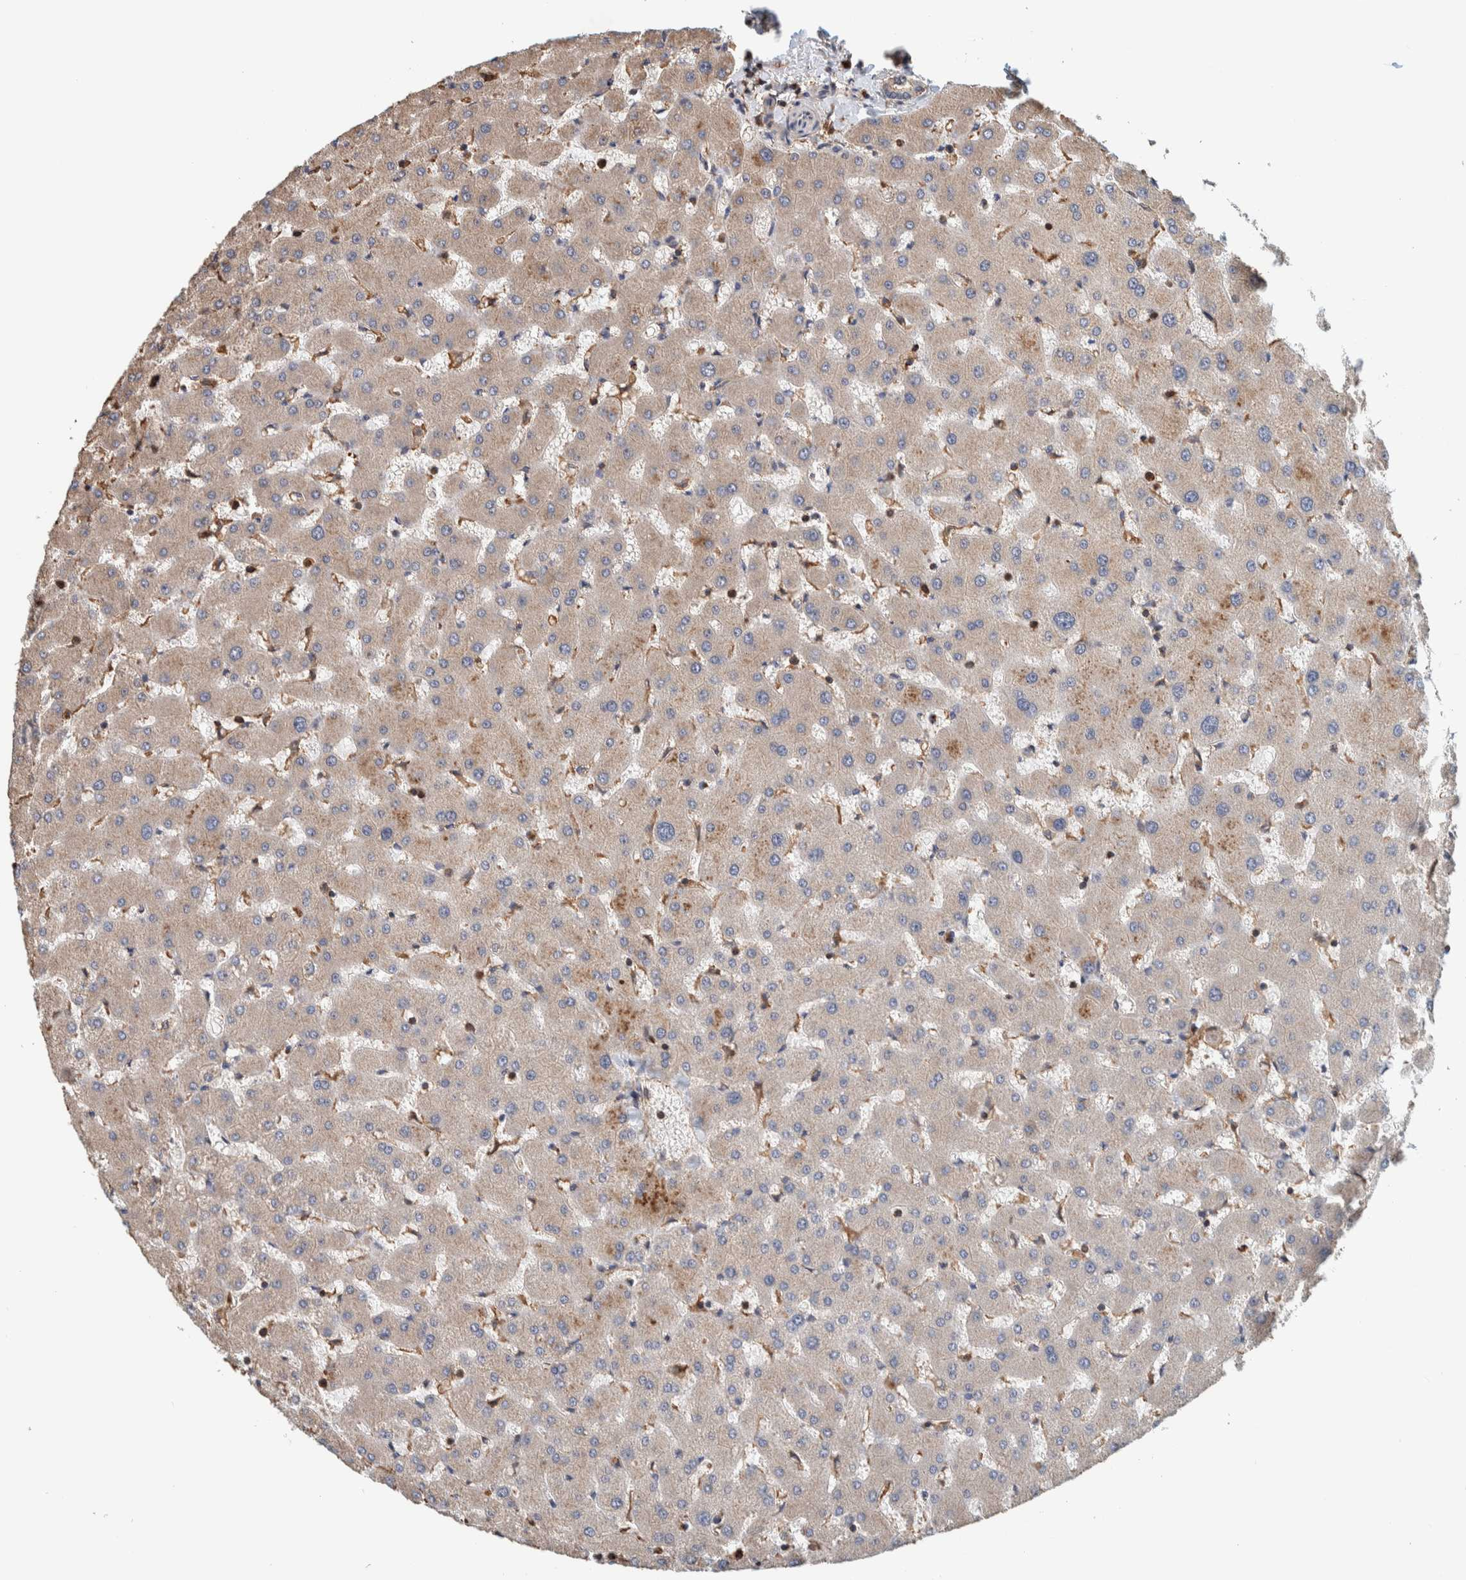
{"staining": {"intensity": "weak", "quantity": "<25%", "location": "cytoplasmic/membranous"}, "tissue": "liver", "cell_type": "Cholangiocytes", "image_type": "normal", "snomed": [{"axis": "morphology", "description": "Normal tissue, NOS"}, {"axis": "topography", "description": "Liver"}], "caption": "An immunohistochemistry image of normal liver is shown. There is no staining in cholangiocytes of liver.", "gene": "PLA2G3", "patient": {"sex": "female", "age": 63}}